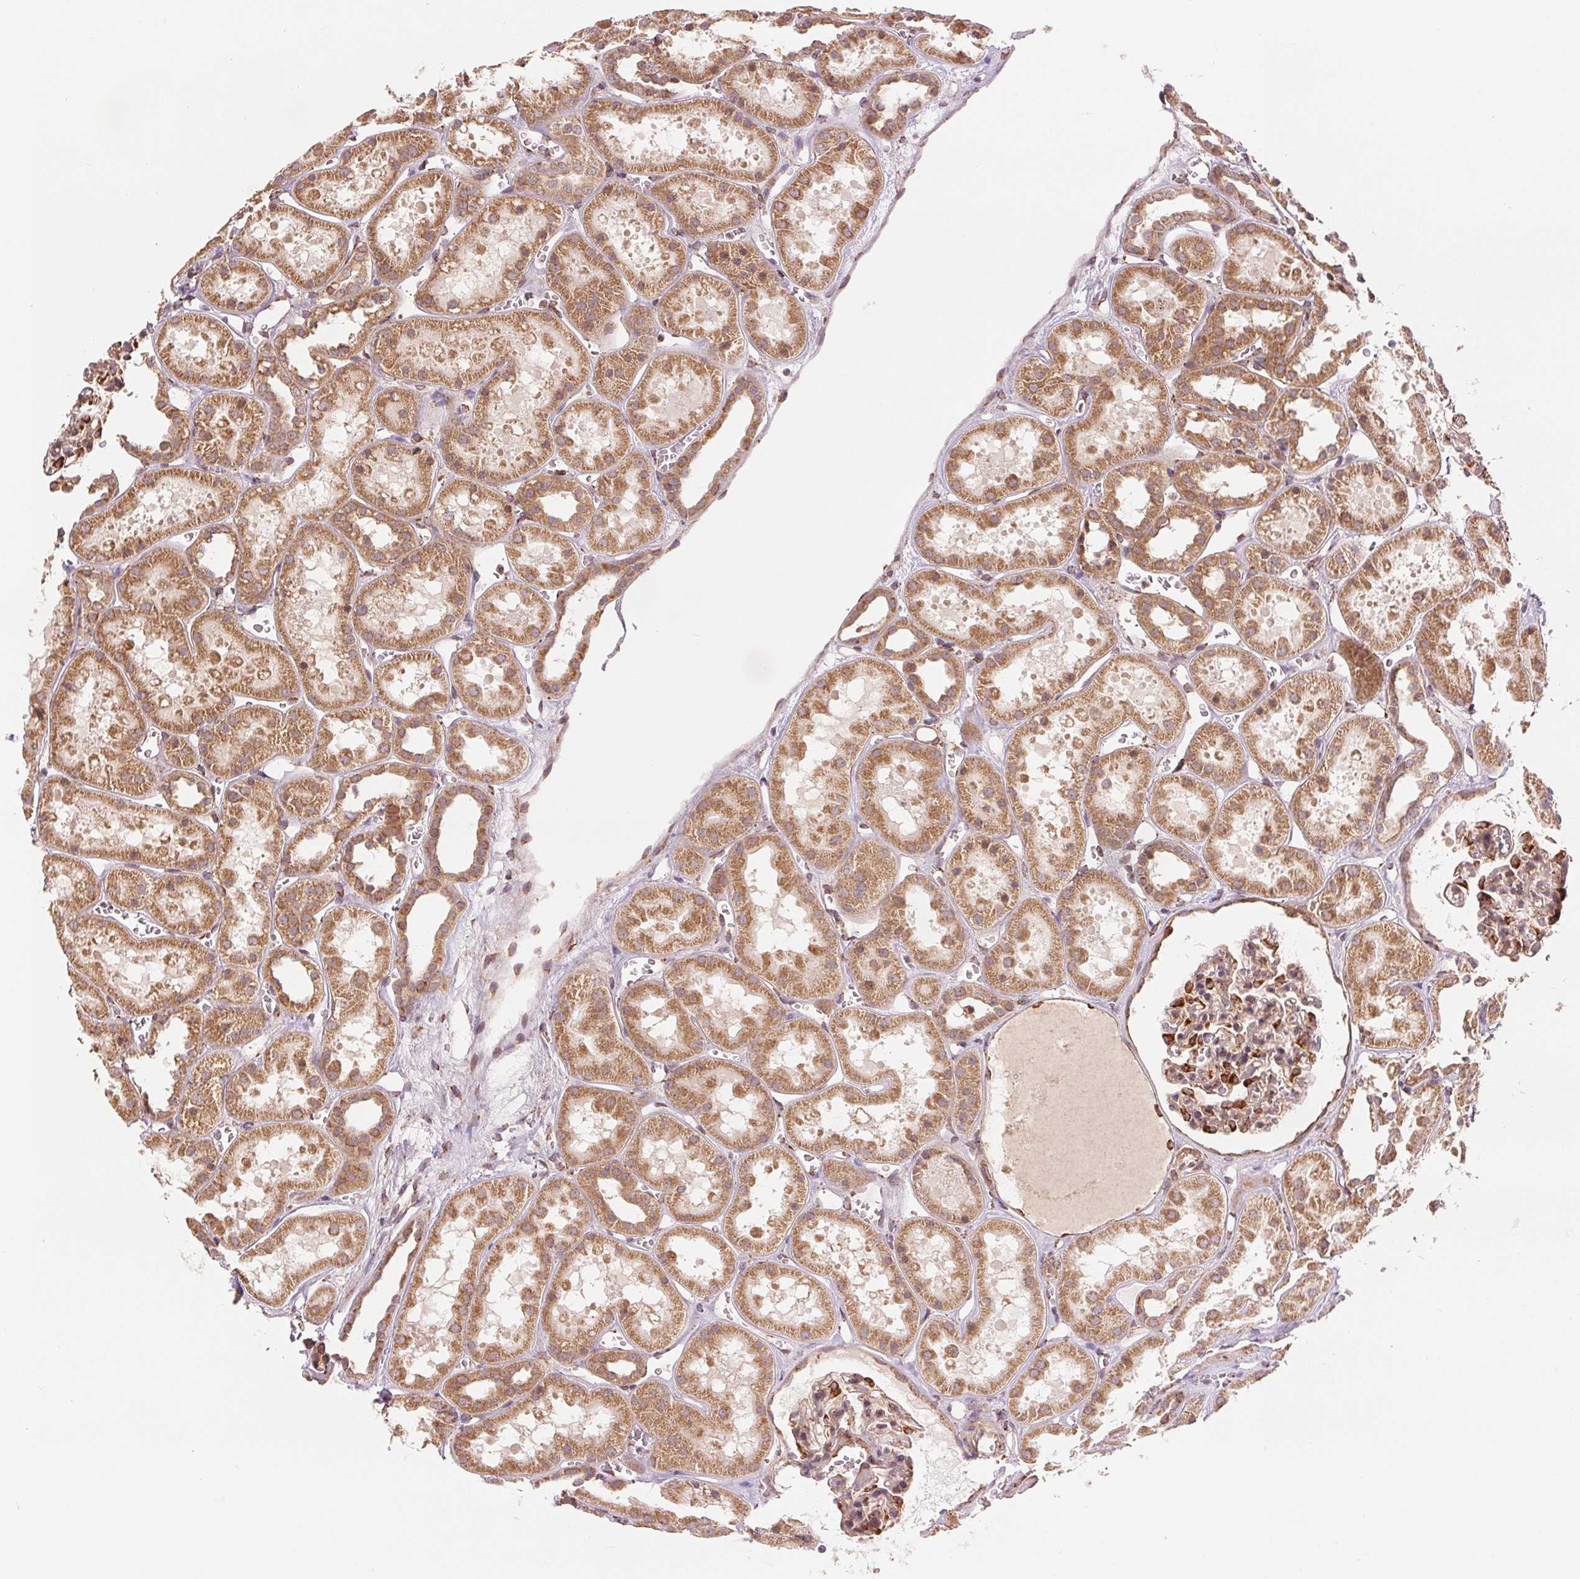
{"staining": {"intensity": "moderate", "quantity": "25%-75%", "location": "cytoplasmic/membranous"}, "tissue": "kidney", "cell_type": "Cells in glomeruli", "image_type": "normal", "snomed": [{"axis": "morphology", "description": "Normal tissue, NOS"}, {"axis": "topography", "description": "Kidney"}], "caption": "Cells in glomeruli reveal medium levels of moderate cytoplasmic/membranous expression in about 25%-75% of cells in benign kidney.", "gene": "SLC20A1", "patient": {"sex": "female", "age": 41}}